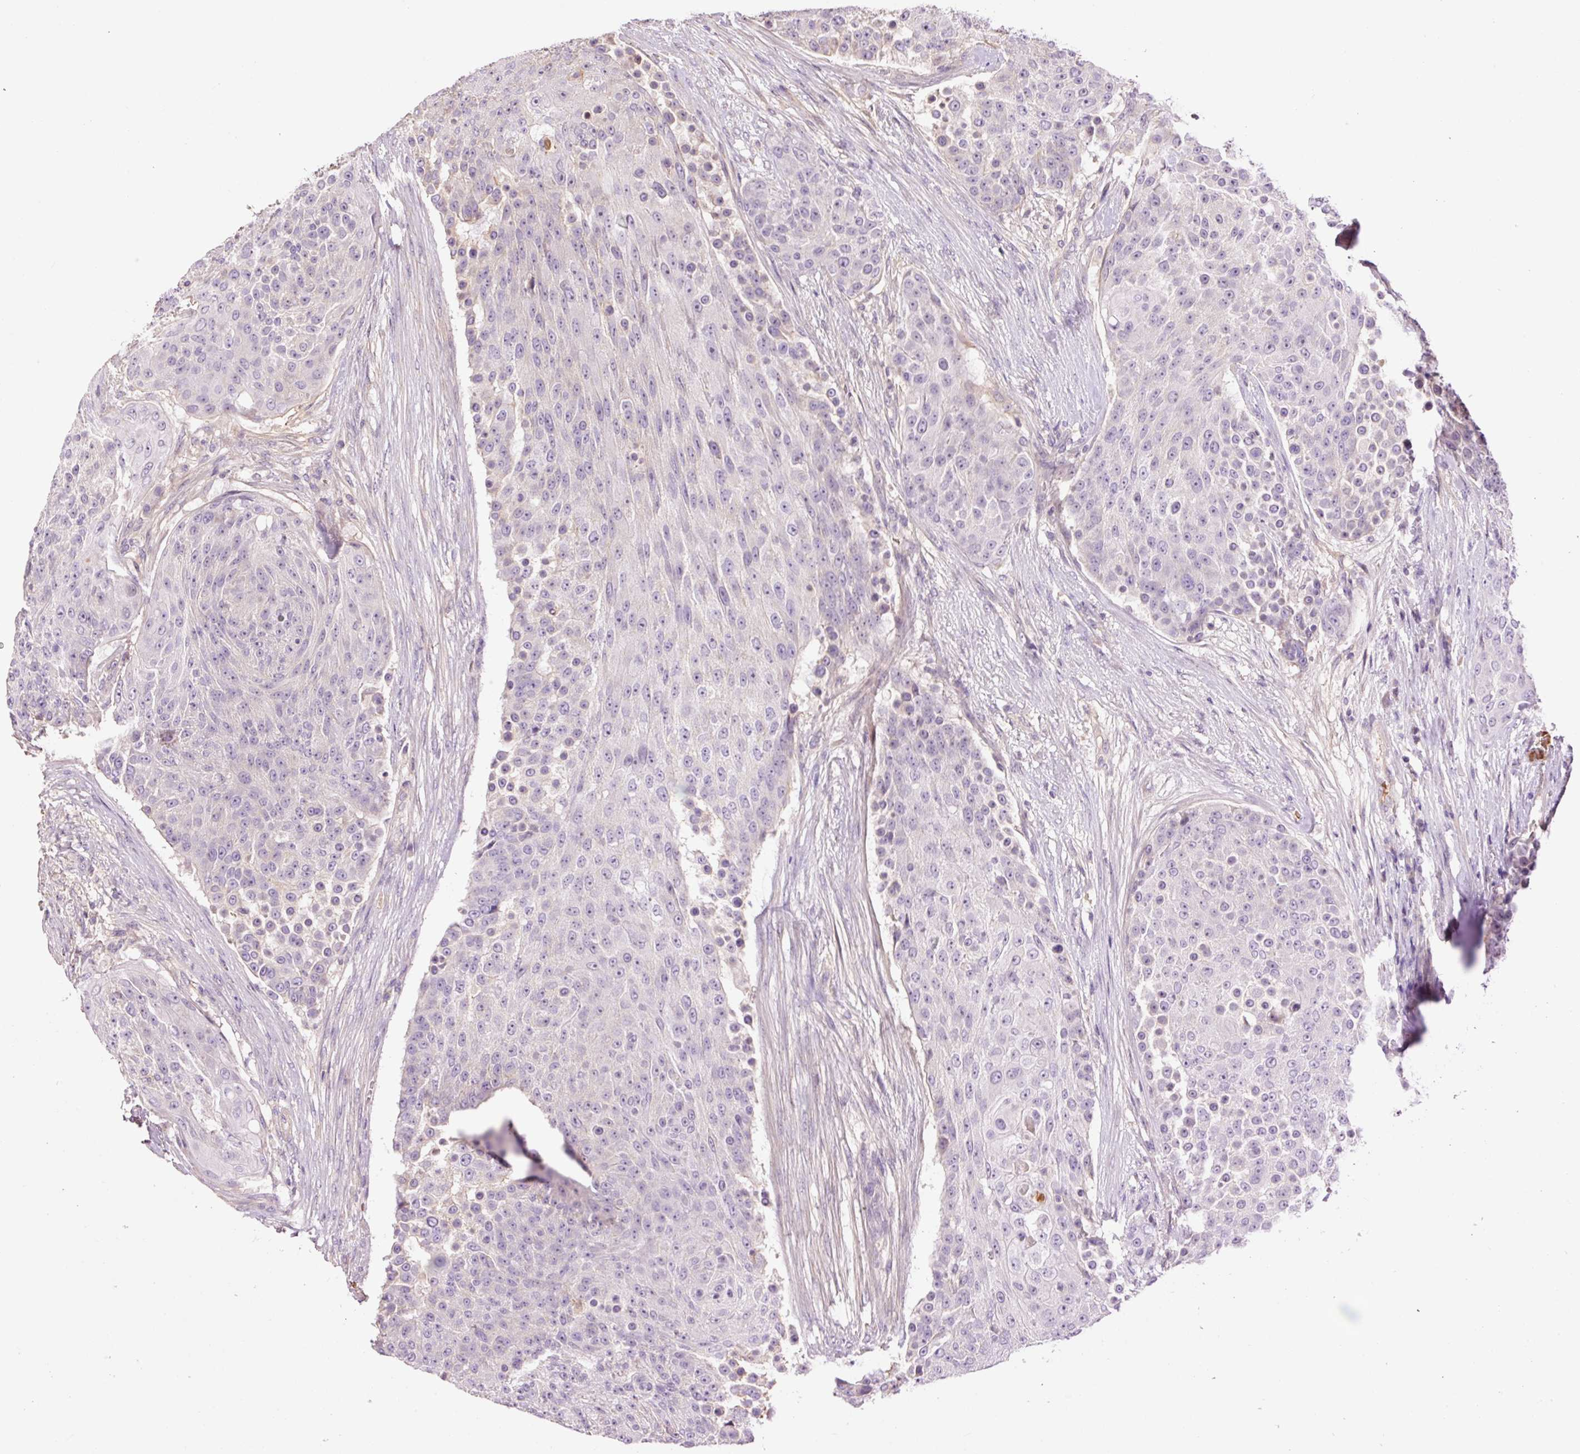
{"staining": {"intensity": "negative", "quantity": "none", "location": "none"}, "tissue": "urothelial cancer", "cell_type": "Tumor cells", "image_type": "cancer", "snomed": [{"axis": "morphology", "description": "Urothelial carcinoma, High grade"}, {"axis": "topography", "description": "Urinary bladder"}], "caption": "IHC micrograph of neoplastic tissue: urothelial cancer stained with DAB shows no significant protein staining in tumor cells.", "gene": "TMEM235", "patient": {"sex": "female", "age": 63}}